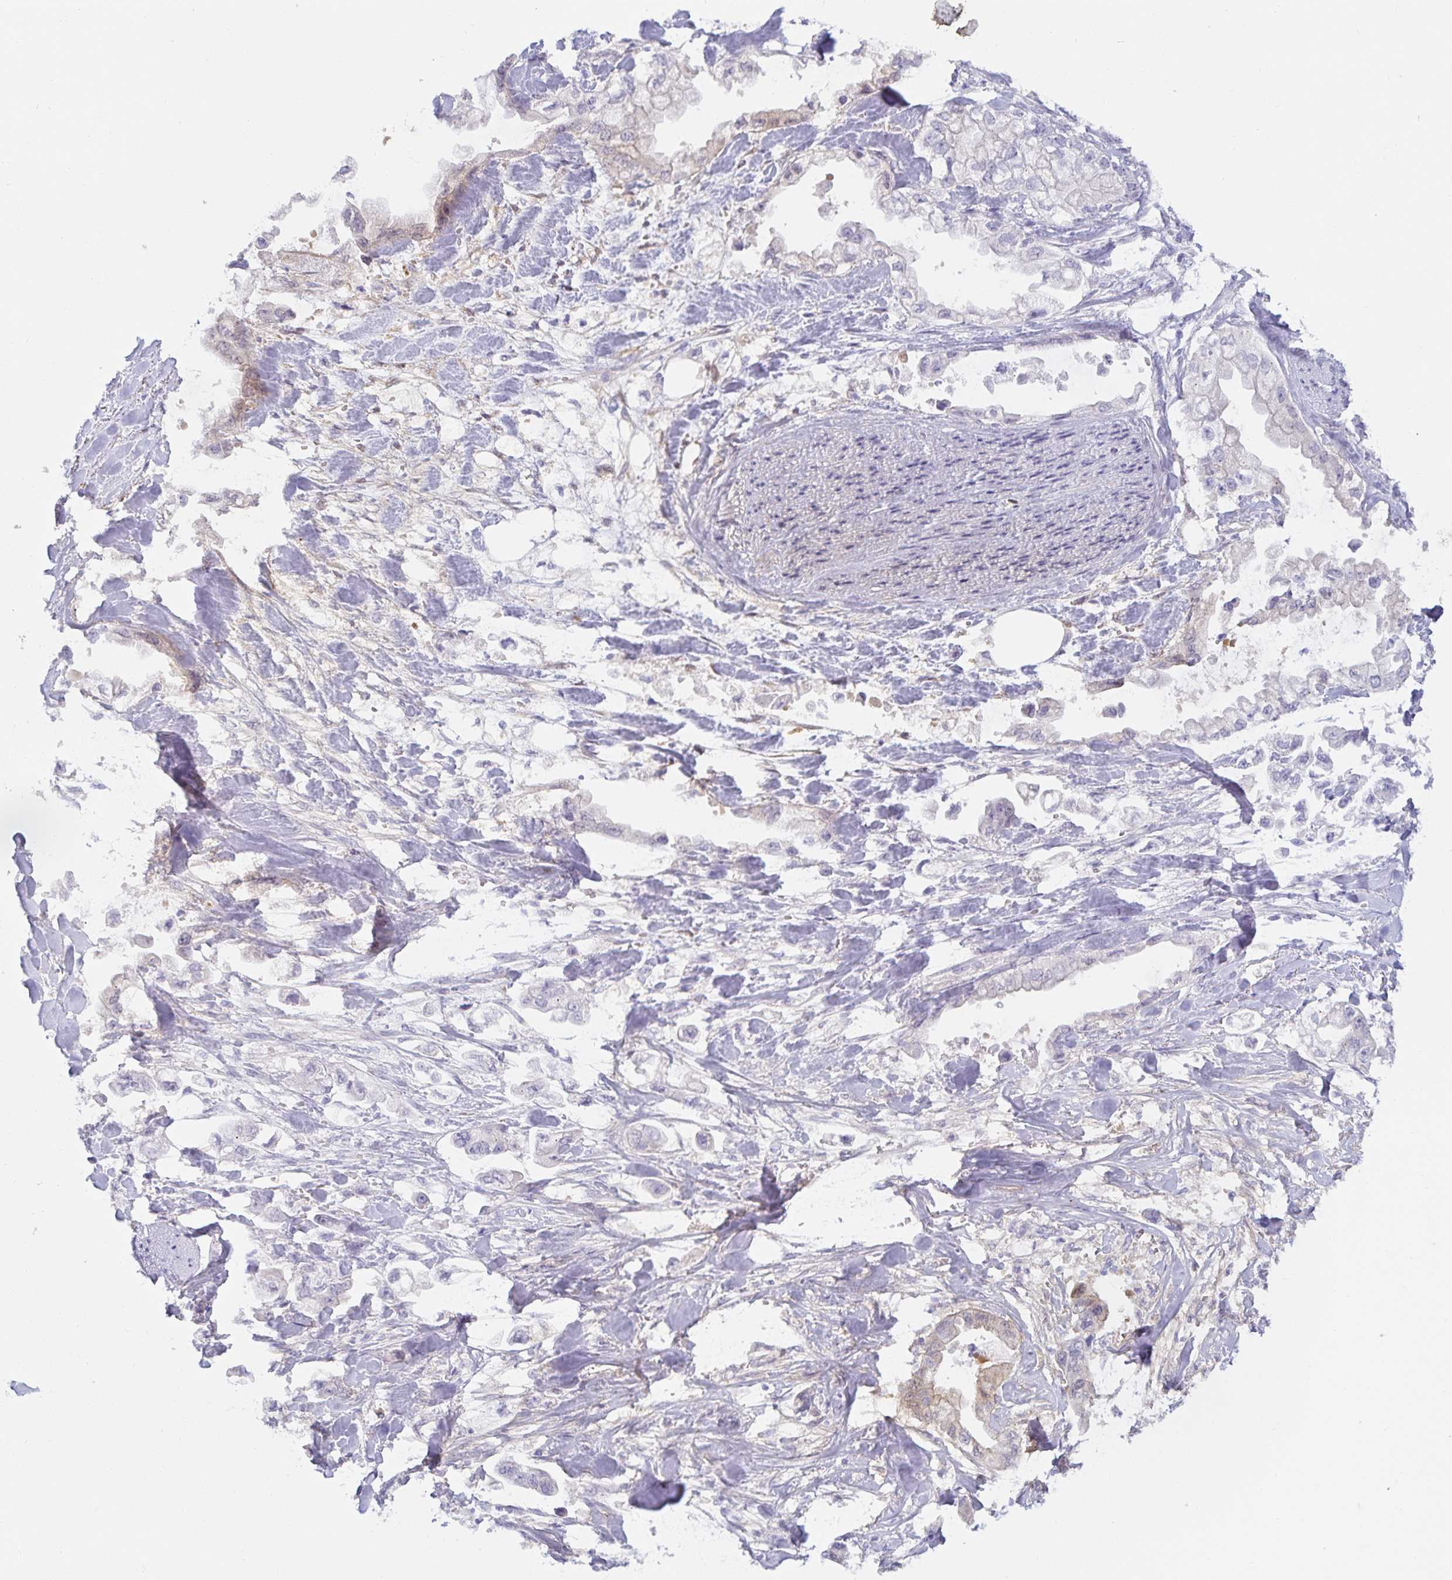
{"staining": {"intensity": "negative", "quantity": "none", "location": "none"}, "tissue": "stomach cancer", "cell_type": "Tumor cells", "image_type": "cancer", "snomed": [{"axis": "morphology", "description": "Adenocarcinoma, NOS"}, {"axis": "topography", "description": "Stomach"}], "caption": "Protein analysis of adenocarcinoma (stomach) displays no significant expression in tumor cells.", "gene": "MON2", "patient": {"sex": "male", "age": 62}}